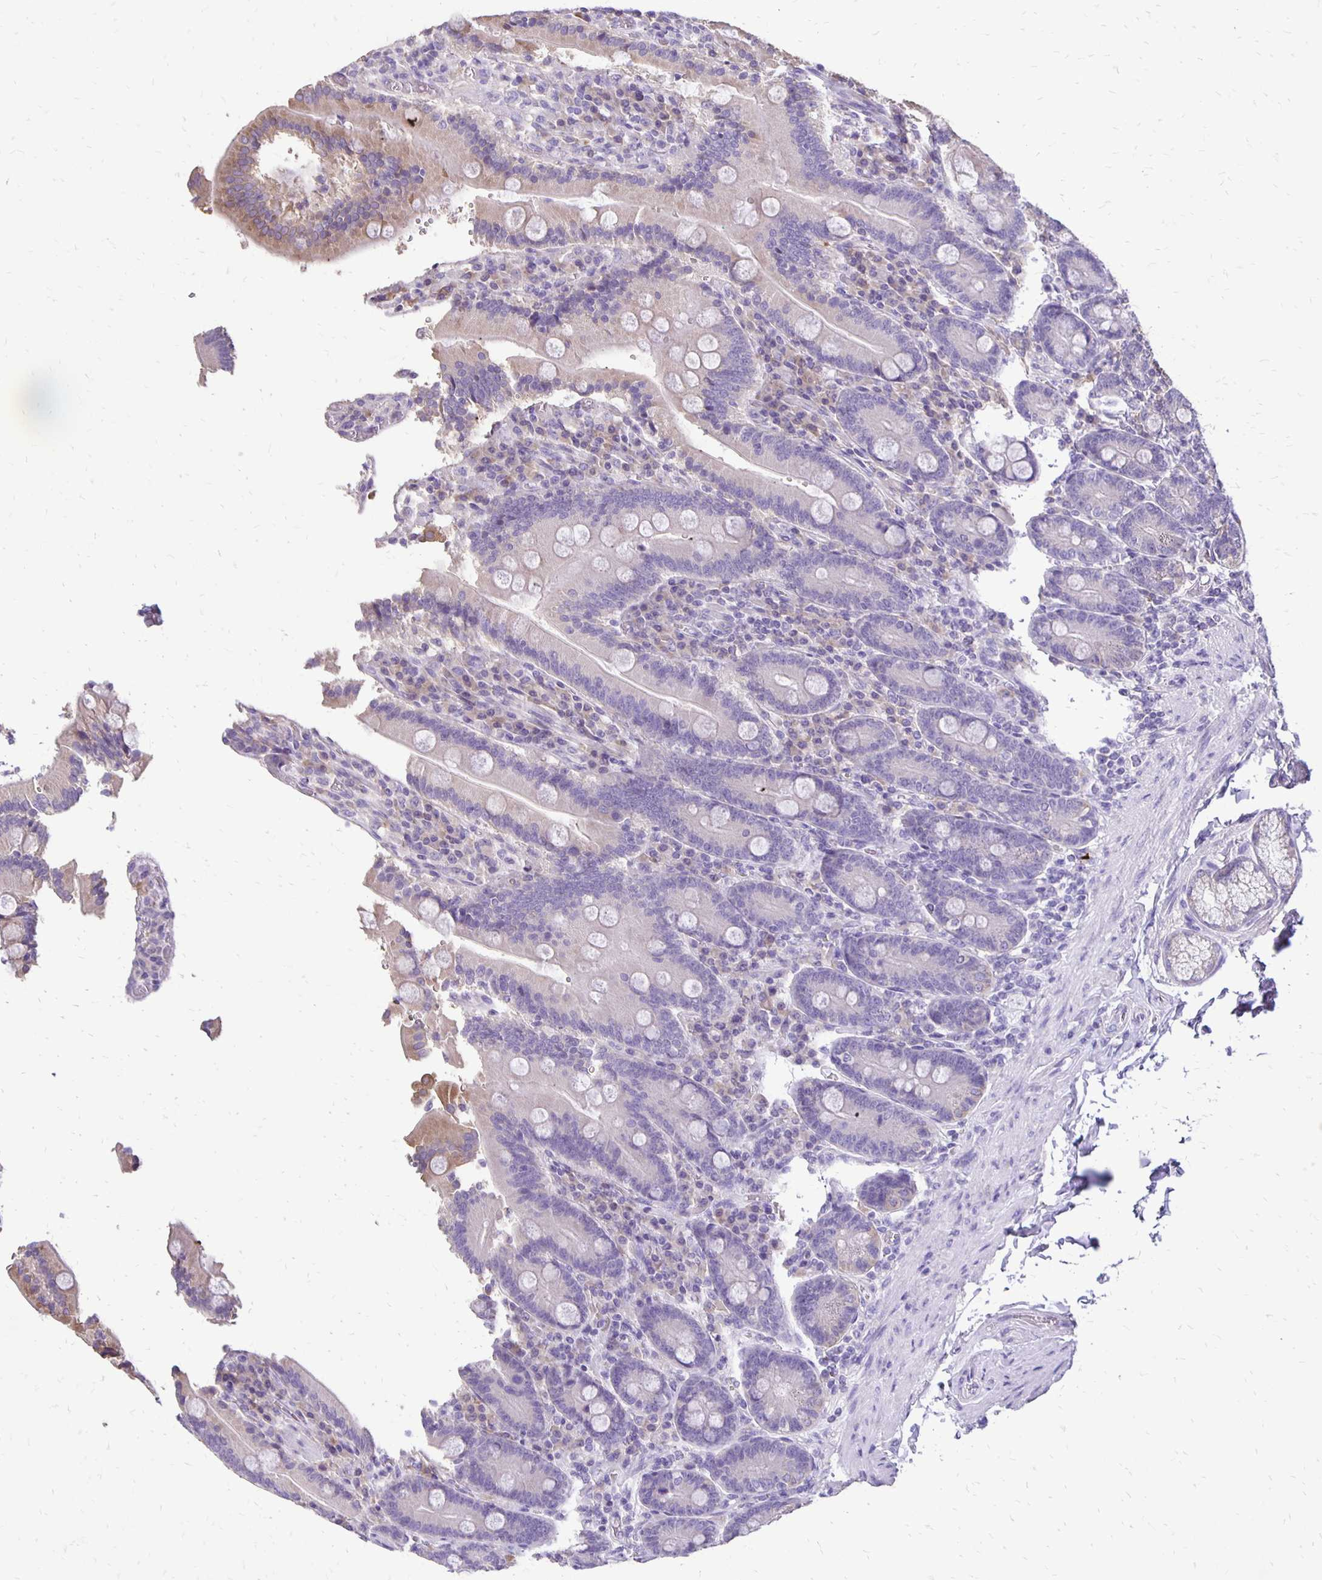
{"staining": {"intensity": "moderate", "quantity": "25%-75%", "location": "cytoplasmic/membranous"}, "tissue": "duodenum", "cell_type": "Glandular cells", "image_type": "normal", "snomed": [{"axis": "morphology", "description": "Normal tissue, NOS"}, {"axis": "topography", "description": "Duodenum"}], "caption": "Immunohistochemical staining of normal human duodenum reveals moderate cytoplasmic/membranous protein positivity in approximately 25%-75% of glandular cells.", "gene": "ANKRD45", "patient": {"sex": "female", "age": 62}}